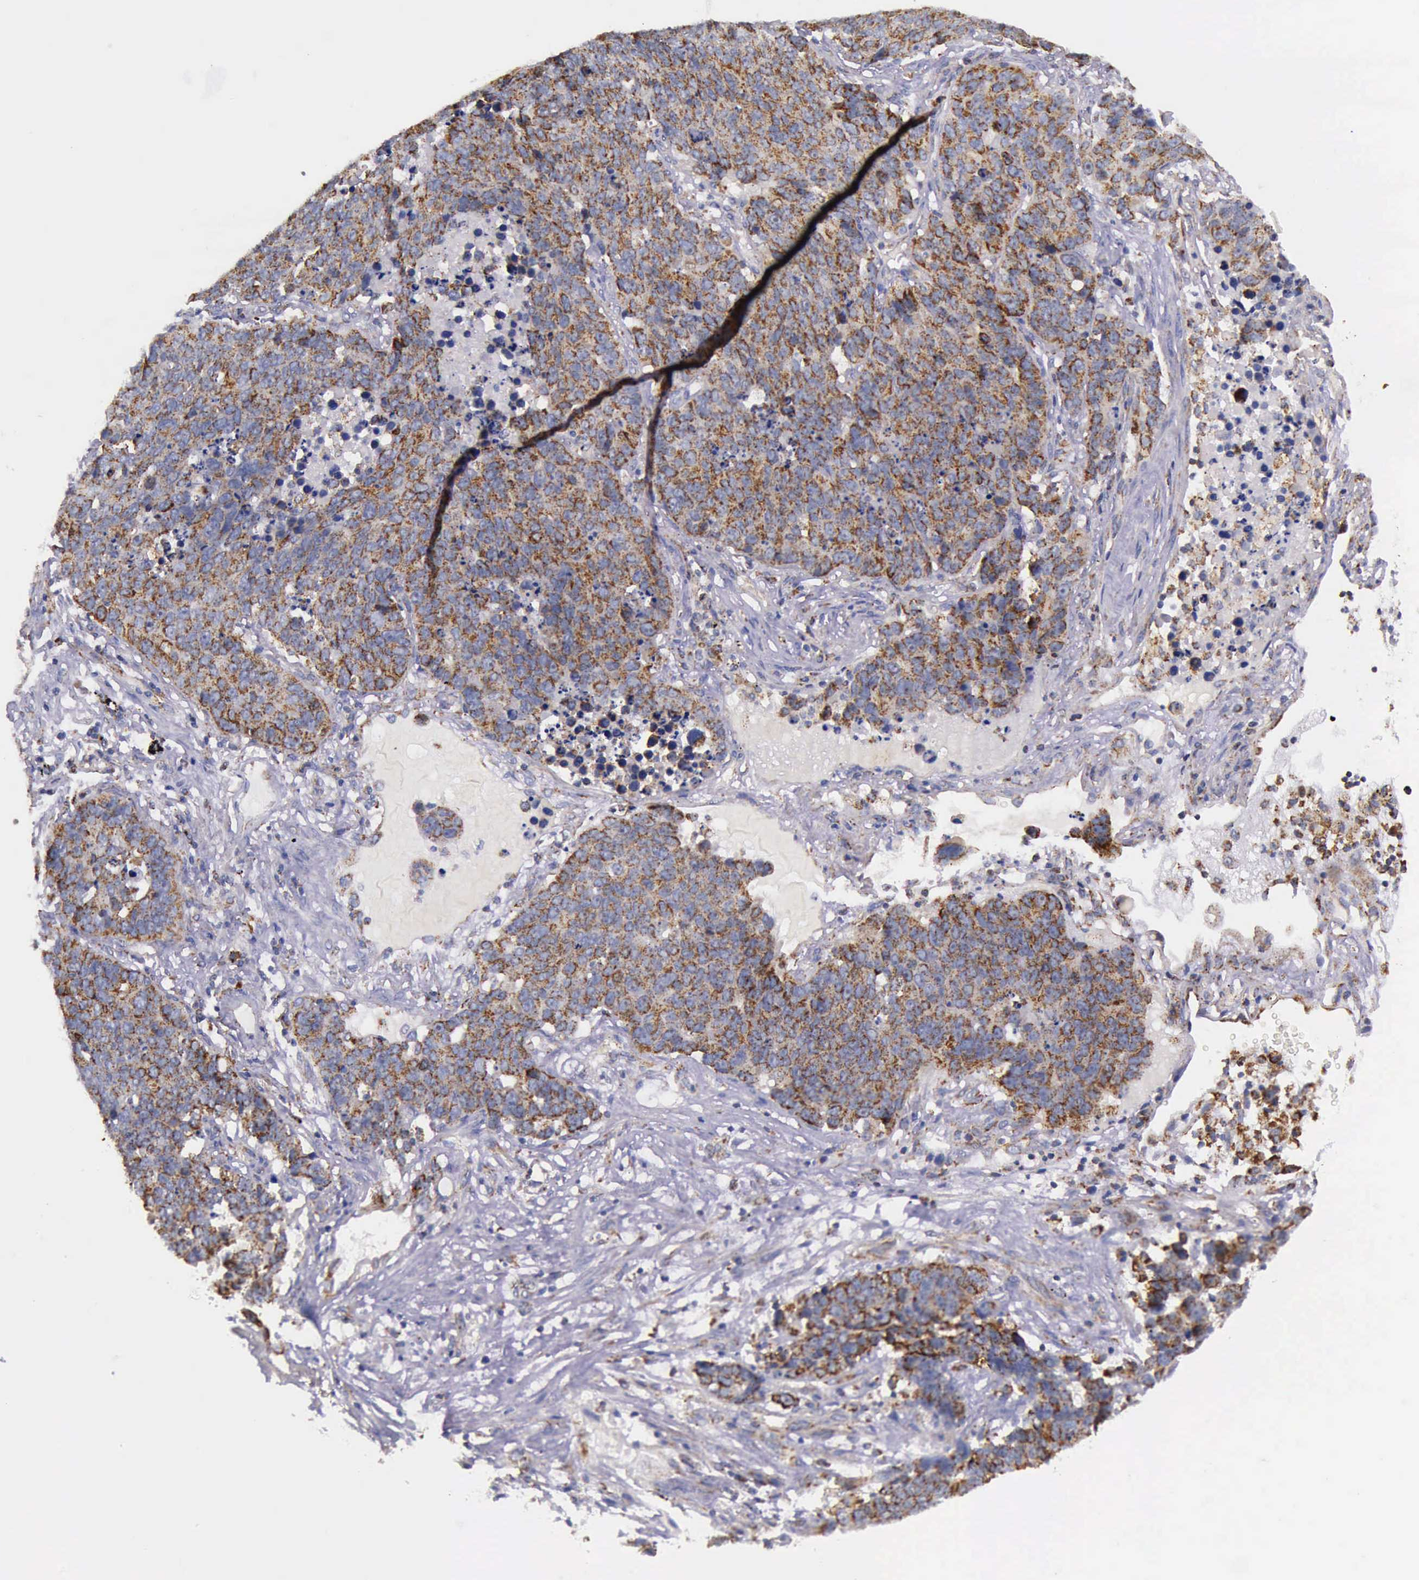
{"staining": {"intensity": "moderate", "quantity": ">75%", "location": "cytoplasmic/membranous"}, "tissue": "lung cancer", "cell_type": "Tumor cells", "image_type": "cancer", "snomed": [{"axis": "morphology", "description": "Carcinoid, malignant, NOS"}, {"axis": "topography", "description": "Lung"}], "caption": "Tumor cells reveal medium levels of moderate cytoplasmic/membranous staining in approximately >75% of cells in human carcinoid (malignant) (lung). (Stains: DAB (3,3'-diaminobenzidine) in brown, nuclei in blue, Microscopy: brightfield microscopy at high magnification).", "gene": "TXN2", "patient": {"sex": "male", "age": 60}}